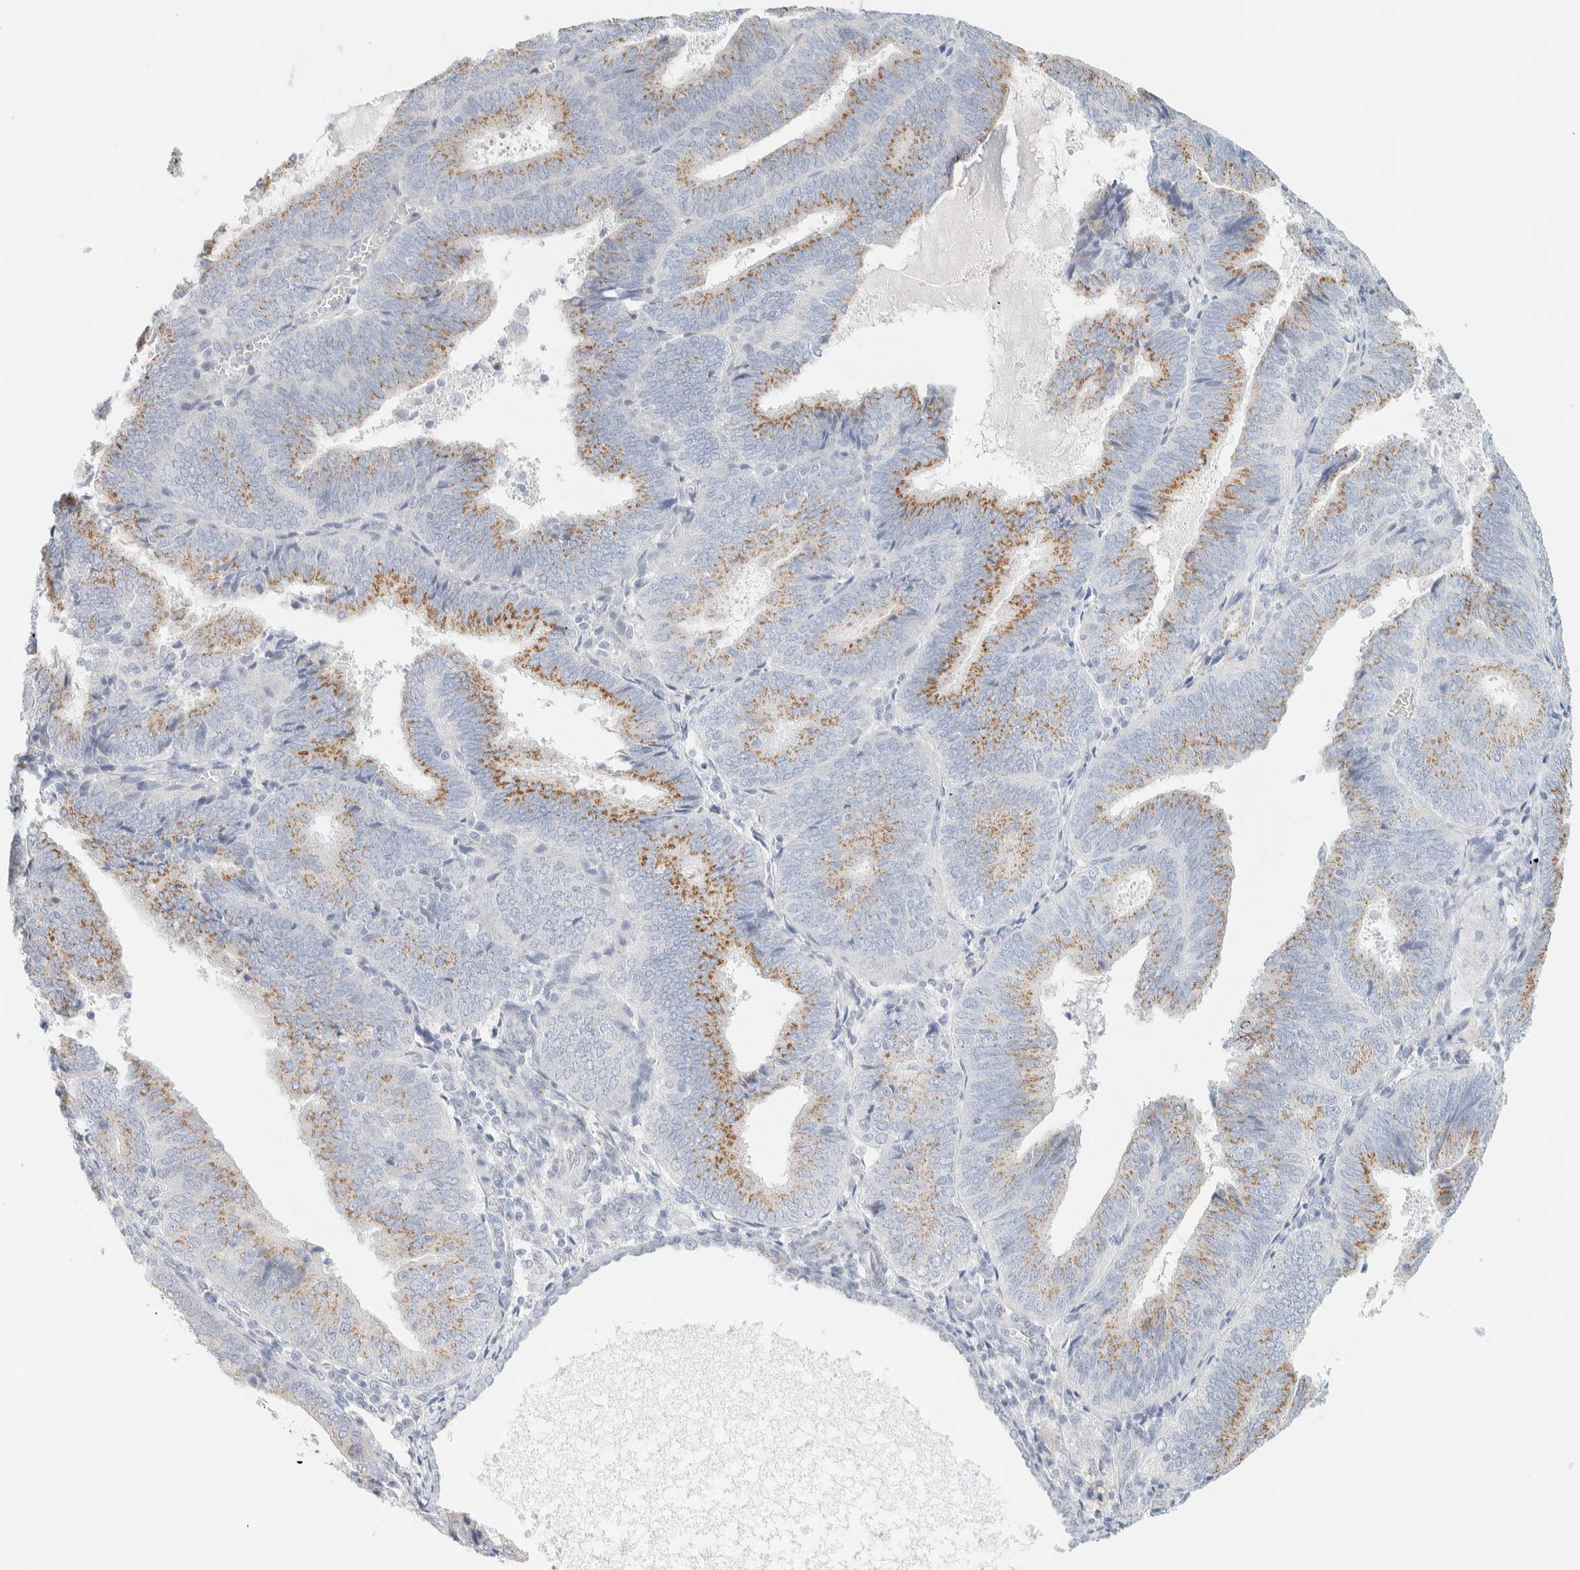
{"staining": {"intensity": "moderate", "quantity": ">75%", "location": "cytoplasmic/membranous"}, "tissue": "endometrial cancer", "cell_type": "Tumor cells", "image_type": "cancer", "snomed": [{"axis": "morphology", "description": "Adenocarcinoma, NOS"}, {"axis": "topography", "description": "Endometrium"}], "caption": "This image displays endometrial cancer (adenocarcinoma) stained with immunohistochemistry (IHC) to label a protein in brown. The cytoplasmic/membranous of tumor cells show moderate positivity for the protein. Nuclei are counter-stained blue.", "gene": "SPNS3", "patient": {"sex": "female", "age": 81}}